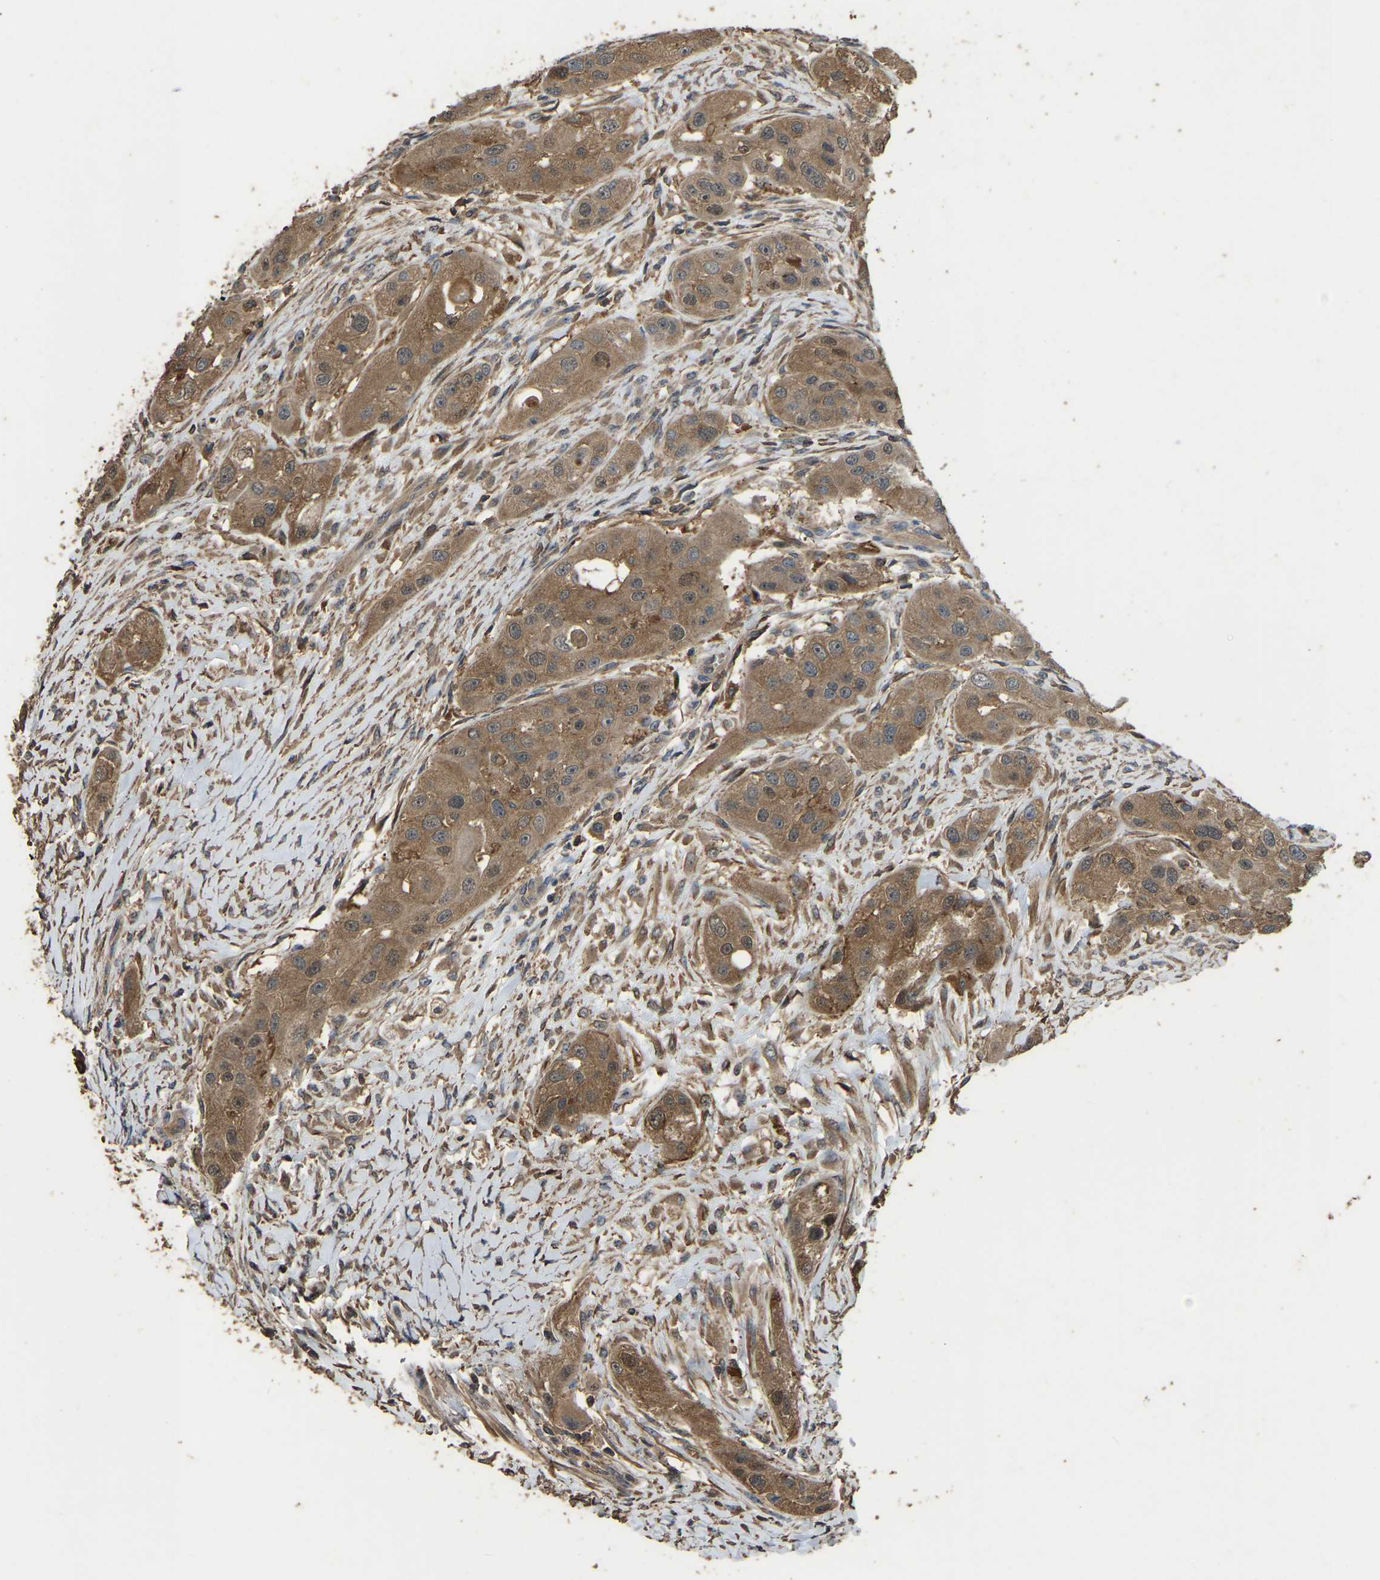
{"staining": {"intensity": "moderate", "quantity": ">75%", "location": "cytoplasmic/membranous"}, "tissue": "head and neck cancer", "cell_type": "Tumor cells", "image_type": "cancer", "snomed": [{"axis": "morphology", "description": "Normal tissue, NOS"}, {"axis": "morphology", "description": "Squamous cell carcinoma, NOS"}, {"axis": "topography", "description": "Skeletal muscle"}, {"axis": "topography", "description": "Head-Neck"}], "caption": "Head and neck squamous cell carcinoma was stained to show a protein in brown. There is medium levels of moderate cytoplasmic/membranous expression in about >75% of tumor cells. The protein of interest is stained brown, and the nuclei are stained in blue (DAB IHC with brightfield microscopy, high magnification).", "gene": "FHIT", "patient": {"sex": "male", "age": 51}}